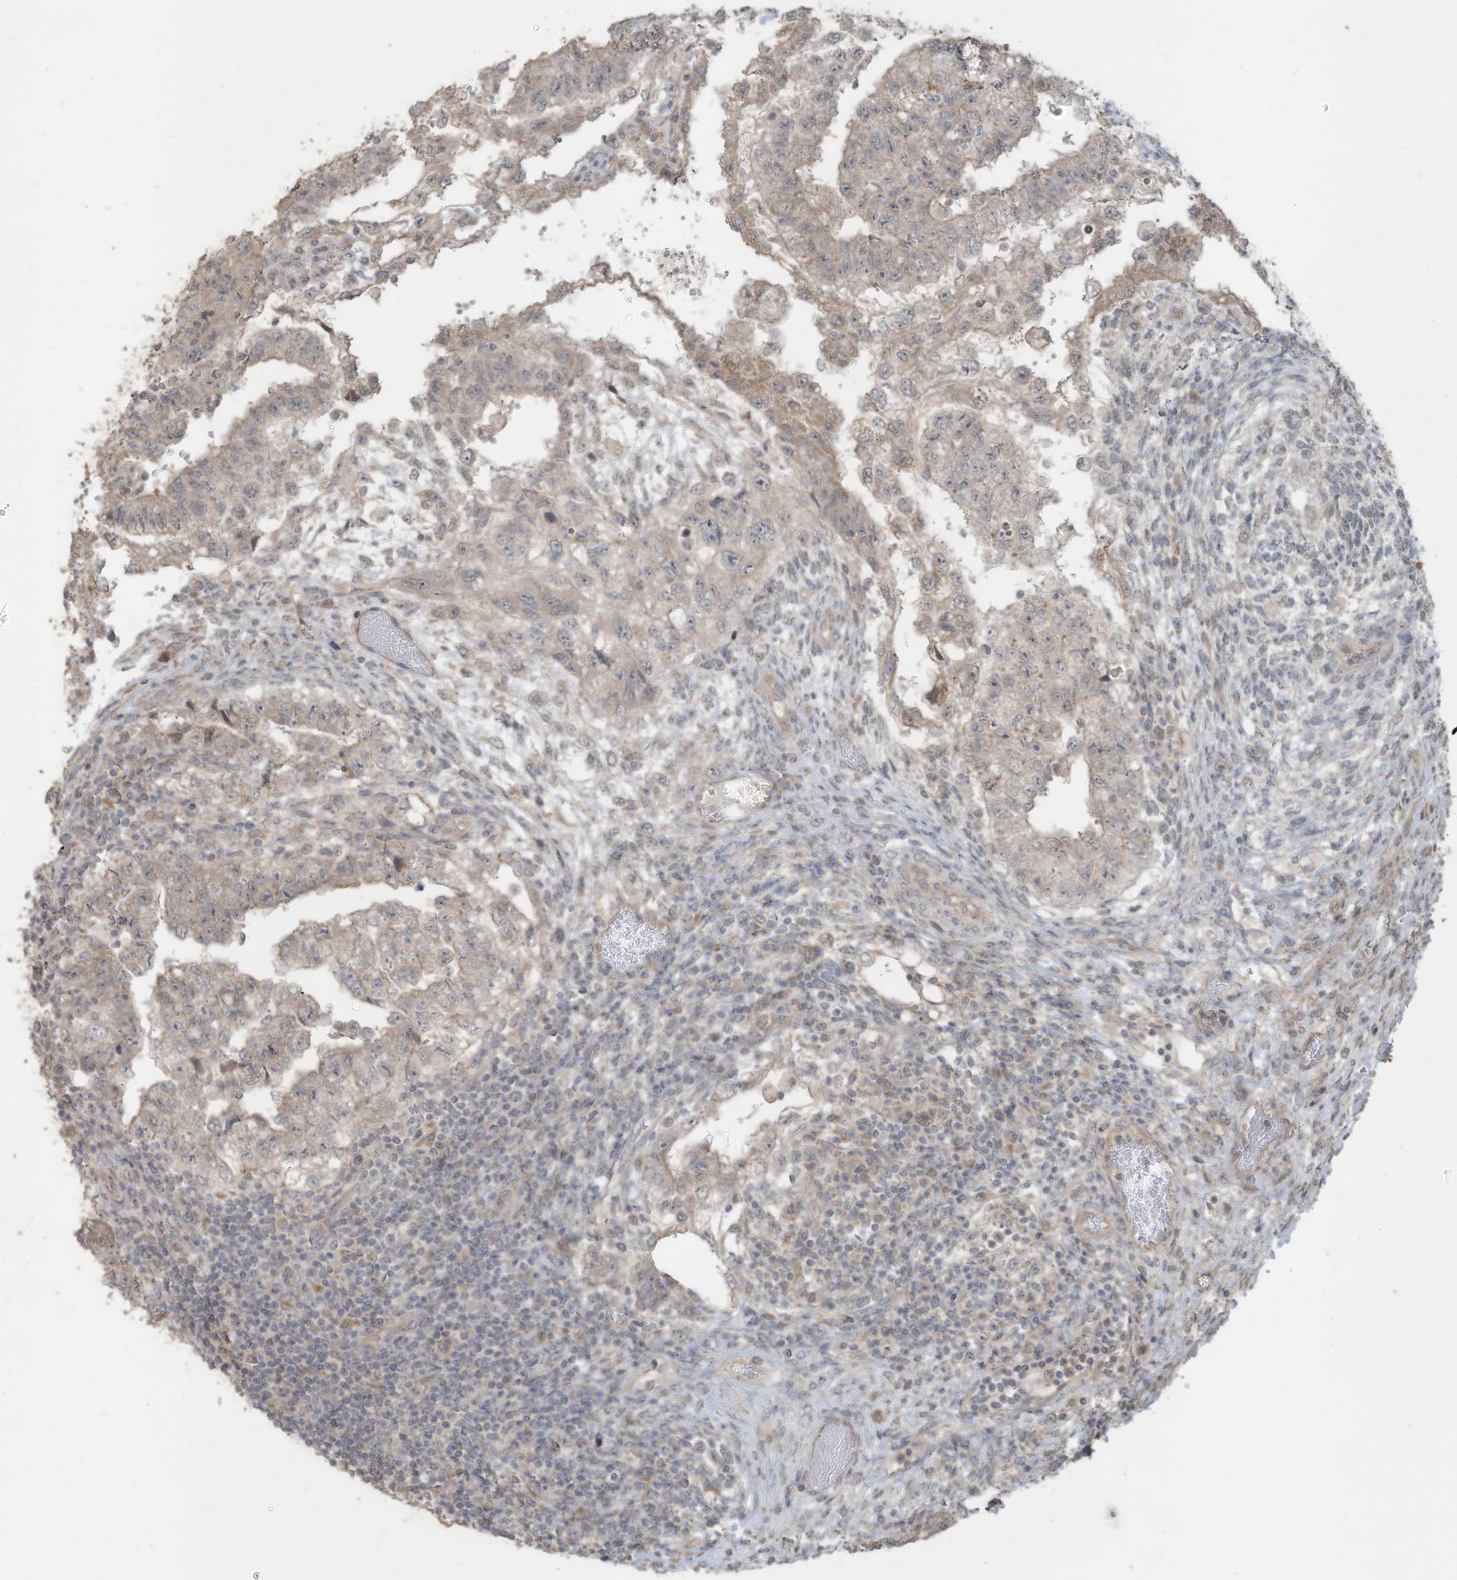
{"staining": {"intensity": "weak", "quantity": "25%-75%", "location": "cytoplasmic/membranous"}, "tissue": "testis cancer", "cell_type": "Tumor cells", "image_type": "cancer", "snomed": [{"axis": "morphology", "description": "Carcinoma, Embryonal, NOS"}, {"axis": "topography", "description": "Testis"}], "caption": "The immunohistochemical stain labels weak cytoplasmic/membranous expression in tumor cells of testis embryonal carcinoma tissue. Nuclei are stained in blue.", "gene": "MAGIX", "patient": {"sex": "male", "age": 36}}